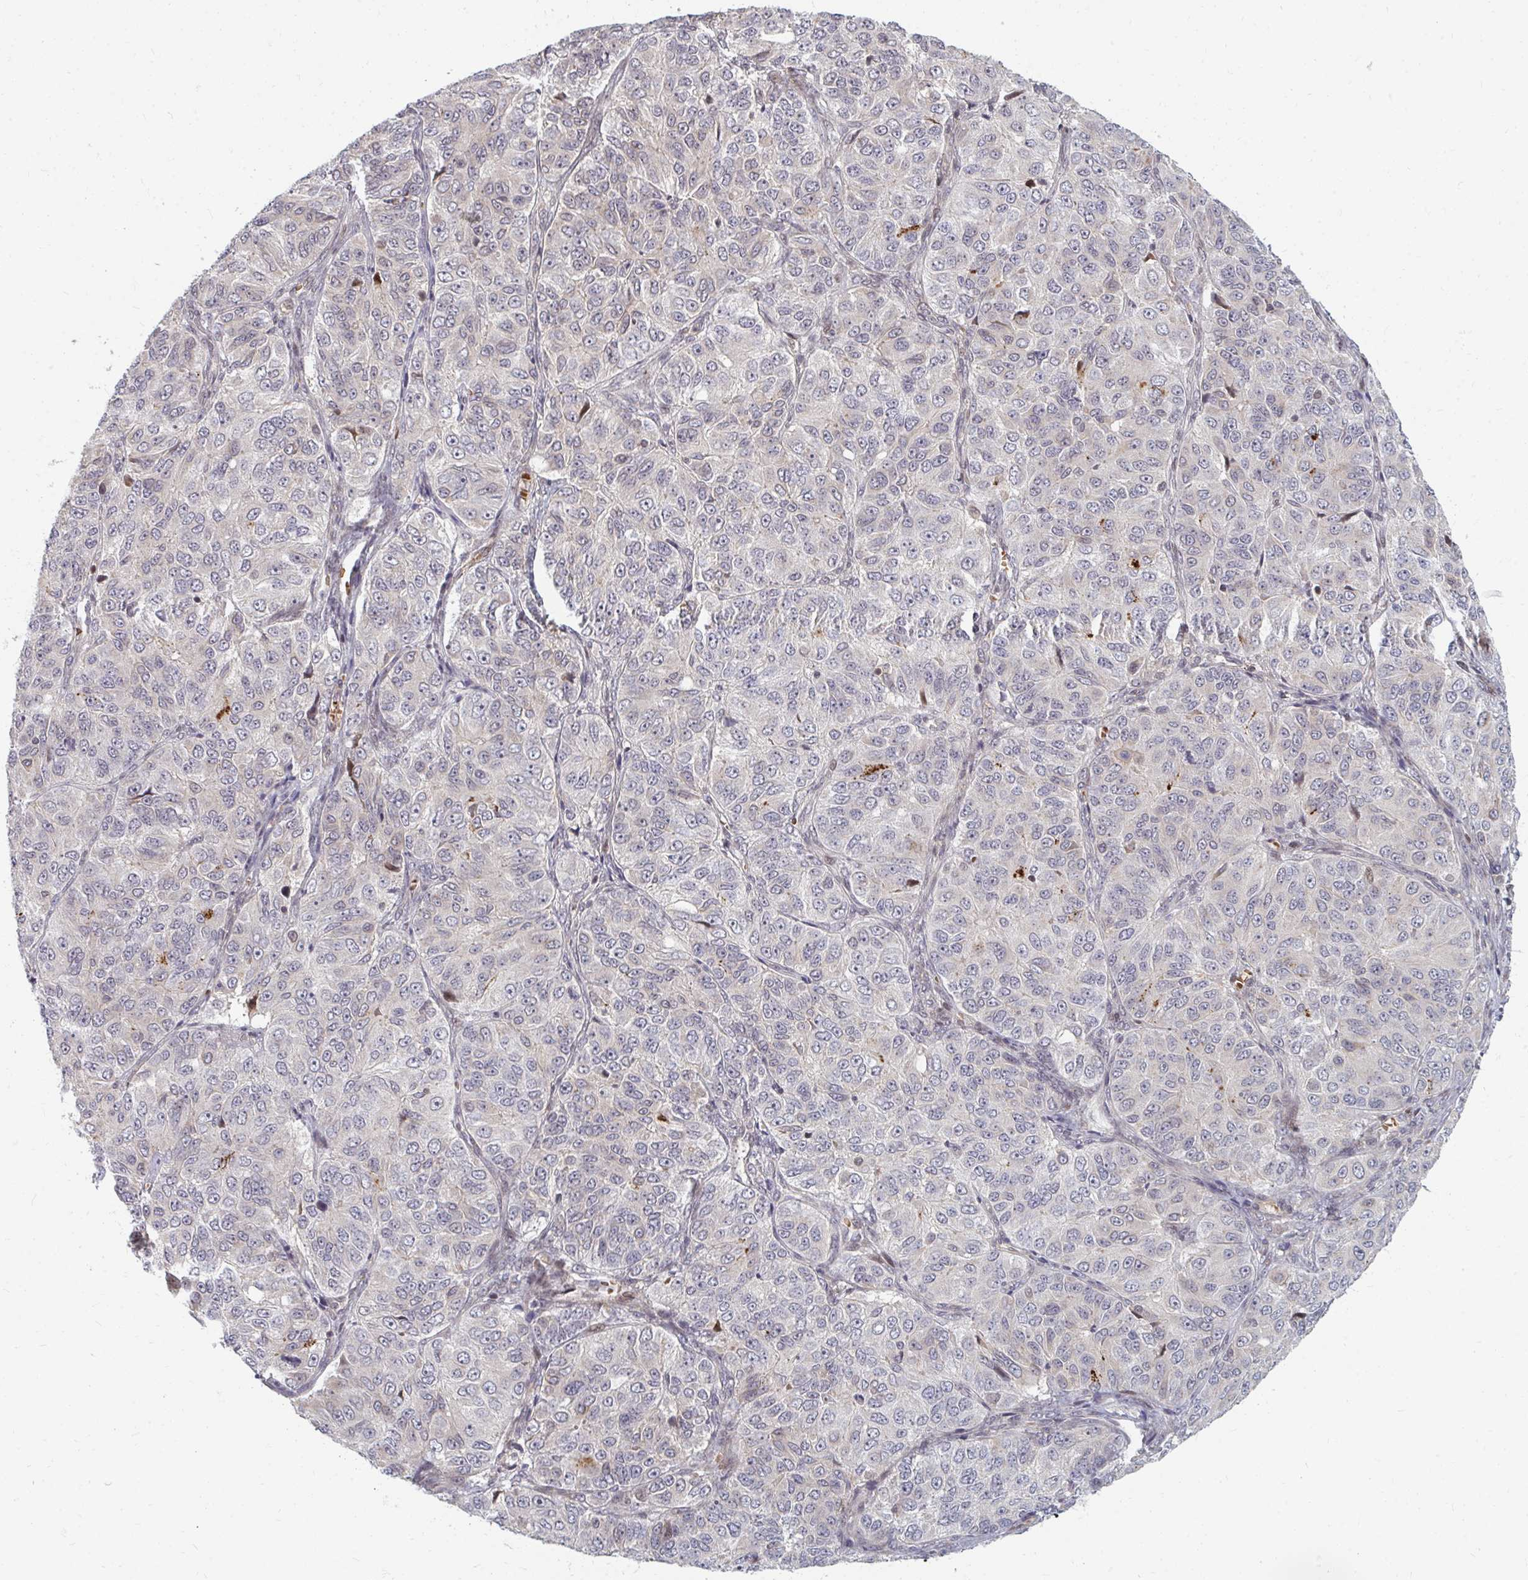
{"staining": {"intensity": "negative", "quantity": "none", "location": "none"}, "tissue": "ovarian cancer", "cell_type": "Tumor cells", "image_type": "cancer", "snomed": [{"axis": "morphology", "description": "Carcinoma, endometroid"}, {"axis": "topography", "description": "Ovary"}], "caption": "Ovarian endometroid carcinoma stained for a protein using immunohistochemistry (IHC) displays no staining tumor cells.", "gene": "ZNF285", "patient": {"sex": "female", "age": 51}}